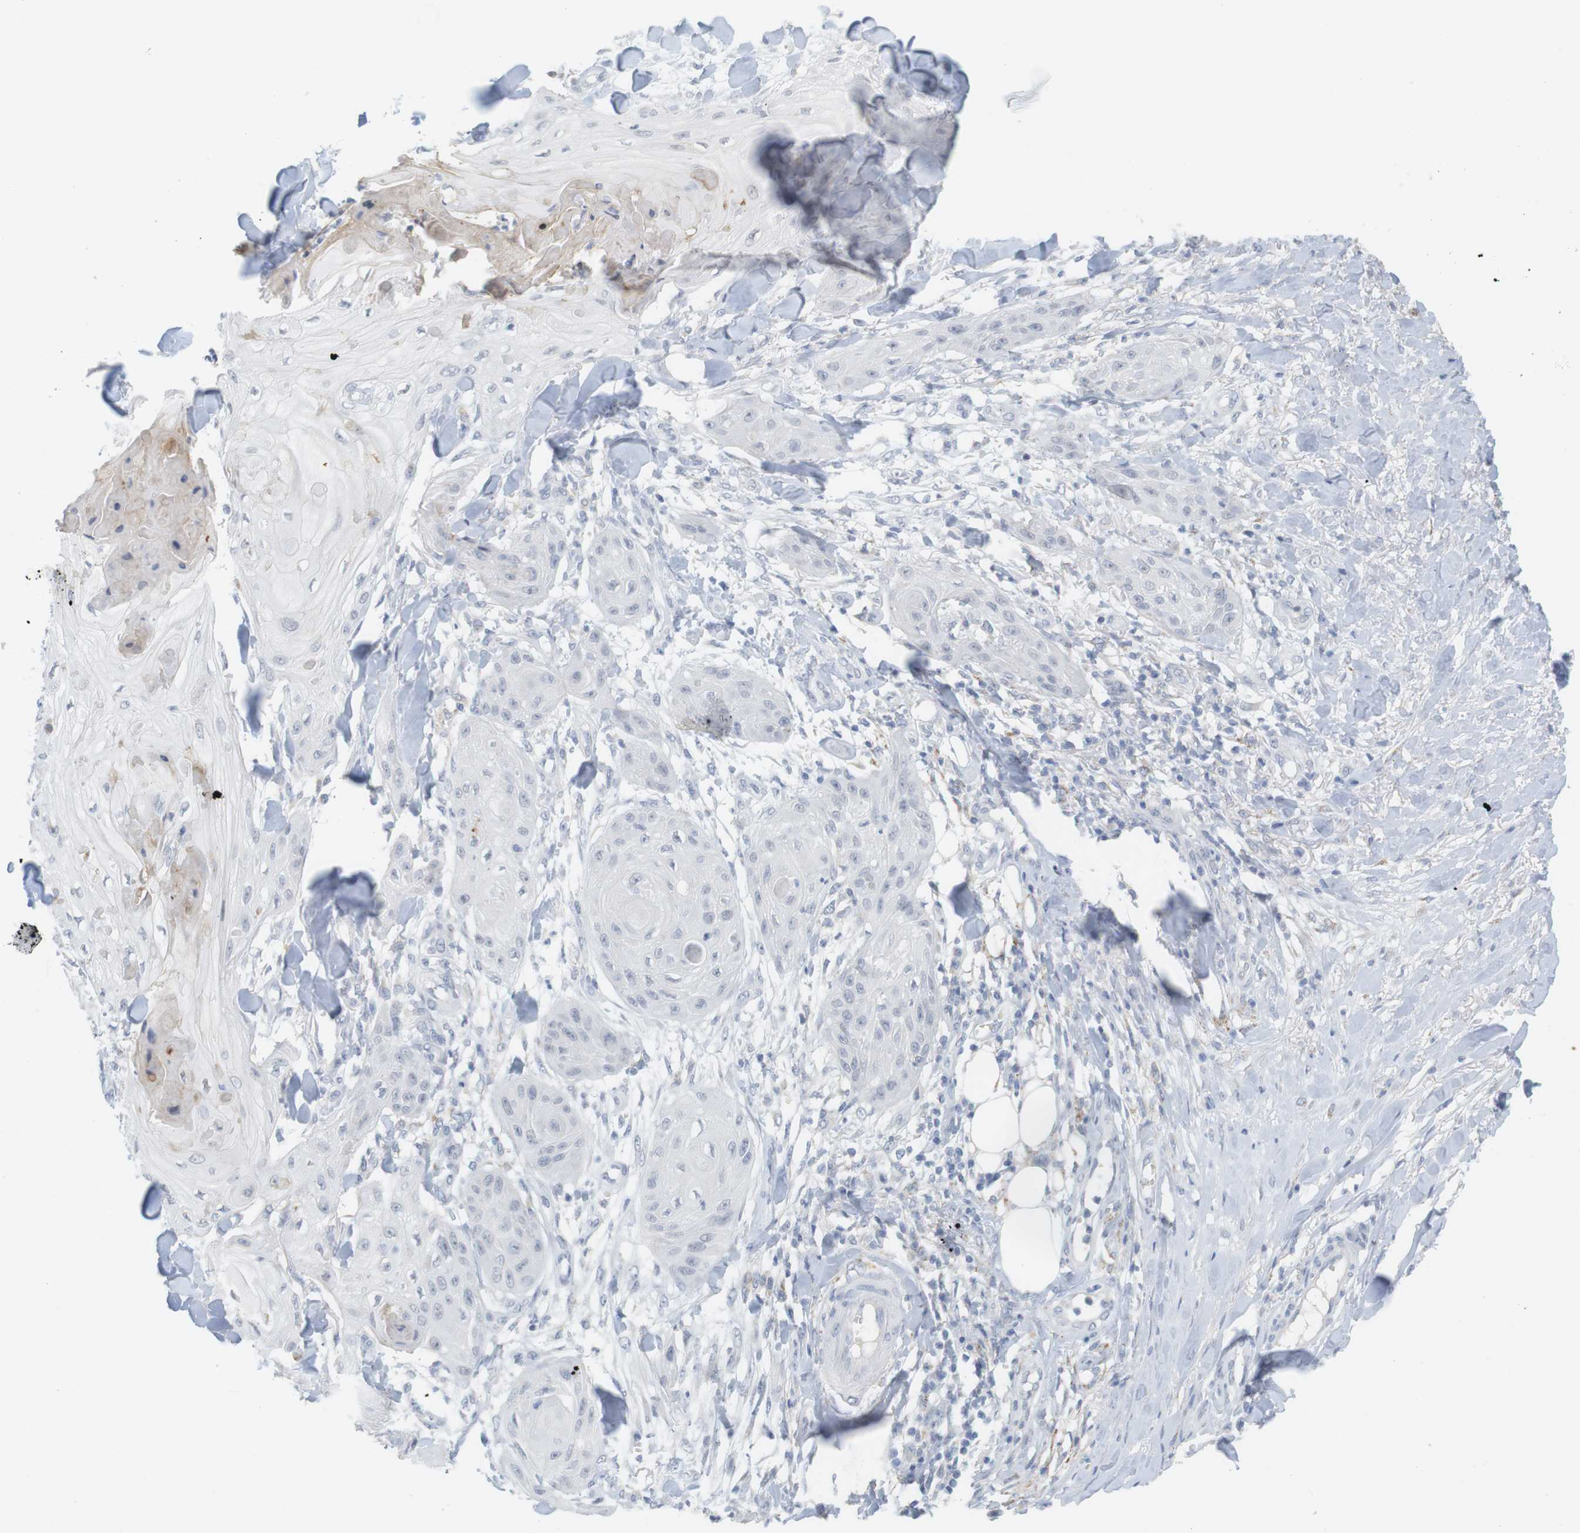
{"staining": {"intensity": "negative", "quantity": "none", "location": "none"}, "tissue": "skin cancer", "cell_type": "Tumor cells", "image_type": "cancer", "snomed": [{"axis": "morphology", "description": "Squamous cell carcinoma, NOS"}, {"axis": "topography", "description": "Skin"}], "caption": "Tumor cells show no significant expression in squamous cell carcinoma (skin).", "gene": "YIPF1", "patient": {"sex": "male", "age": 74}}